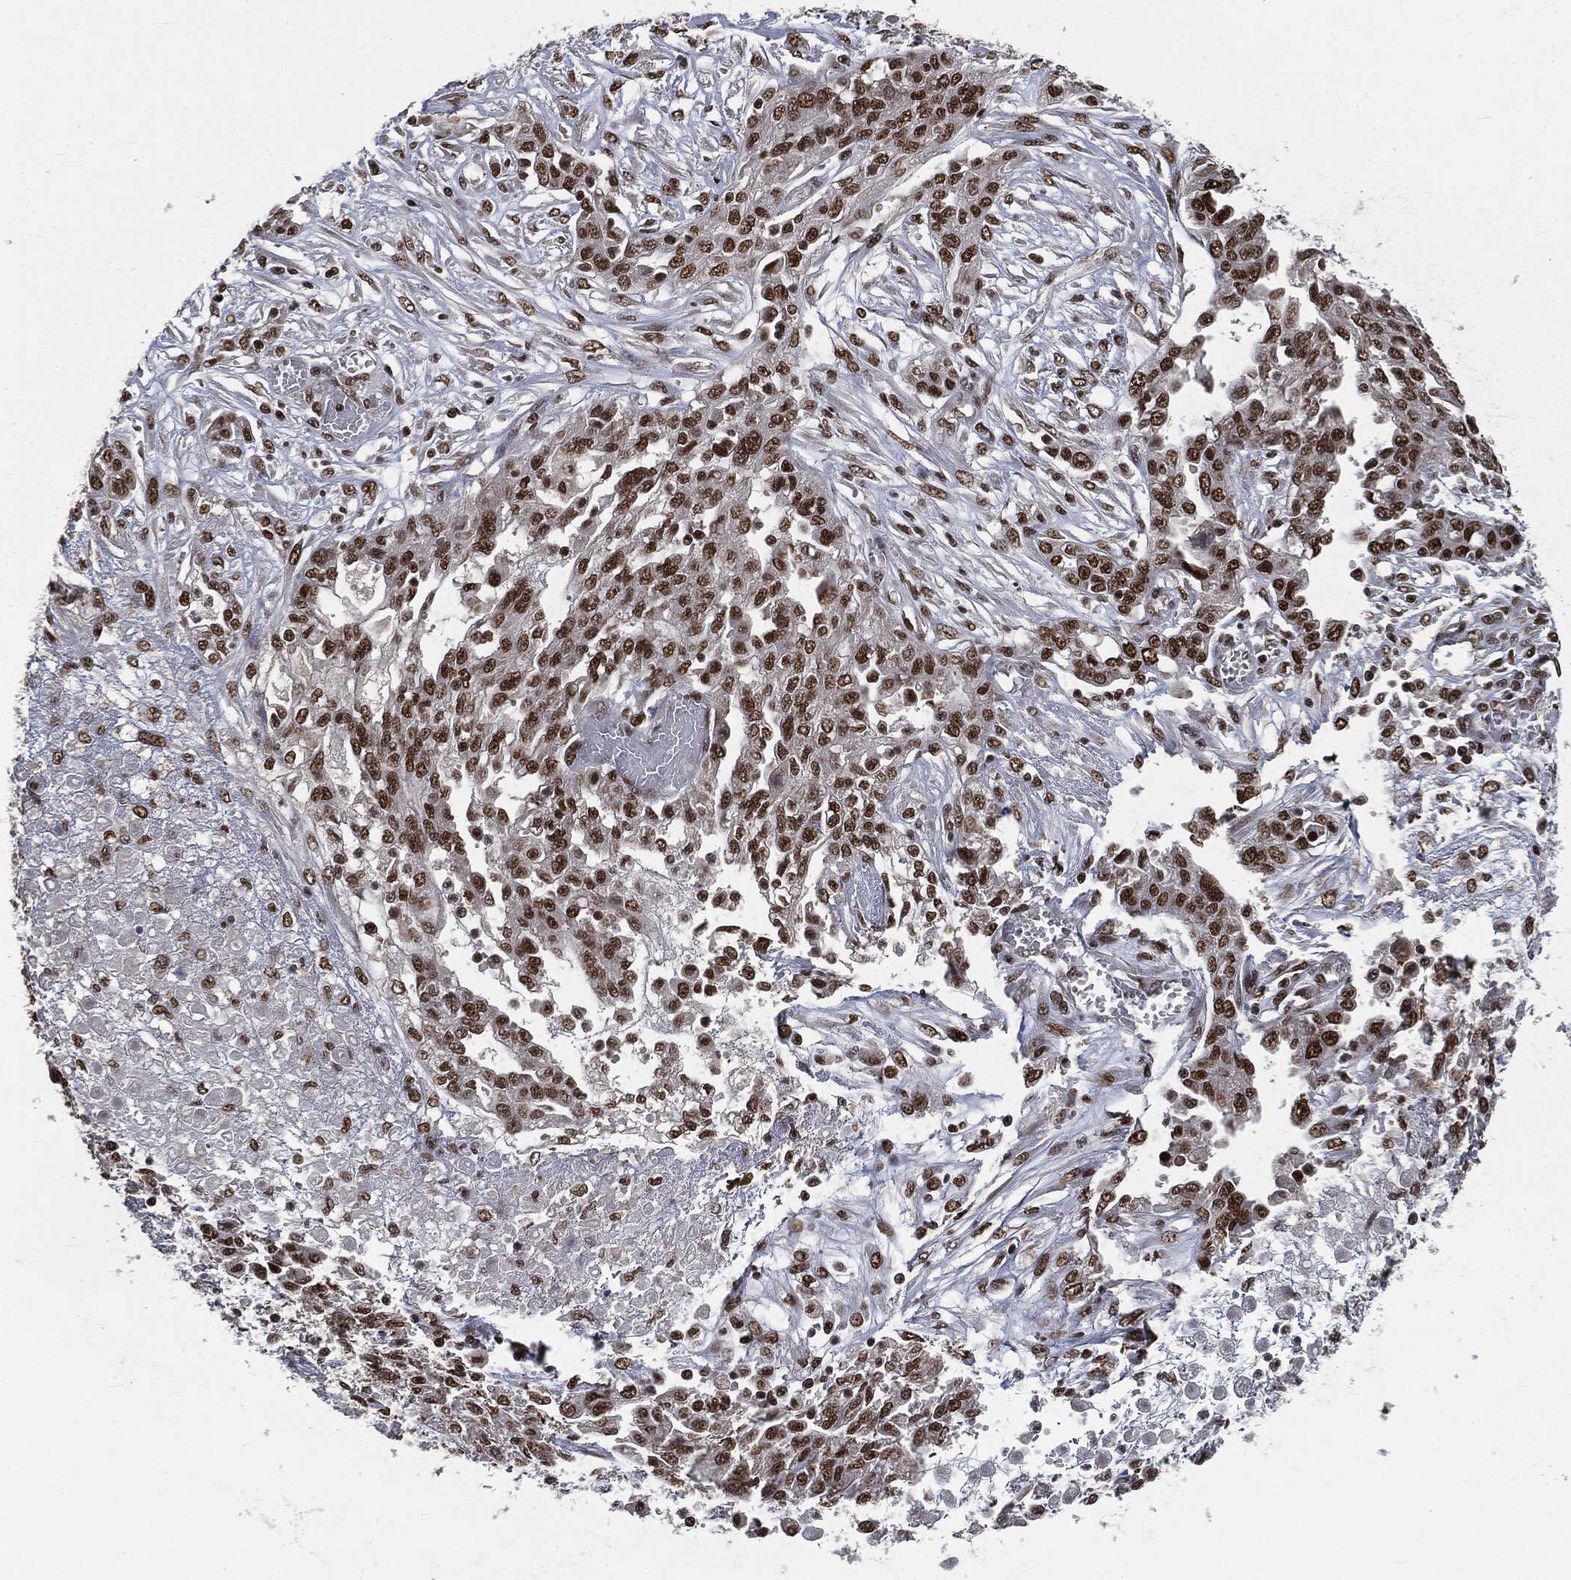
{"staining": {"intensity": "strong", "quantity": ">75%", "location": "nuclear"}, "tissue": "ovarian cancer", "cell_type": "Tumor cells", "image_type": "cancer", "snomed": [{"axis": "morphology", "description": "Cystadenocarcinoma, serous, NOS"}, {"axis": "topography", "description": "Ovary"}], "caption": "Protein staining shows strong nuclear positivity in about >75% of tumor cells in ovarian cancer (serous cystadenocarcinoma).", "gene": "DPH2", "patient": {"sex": "female", "age": 67}}